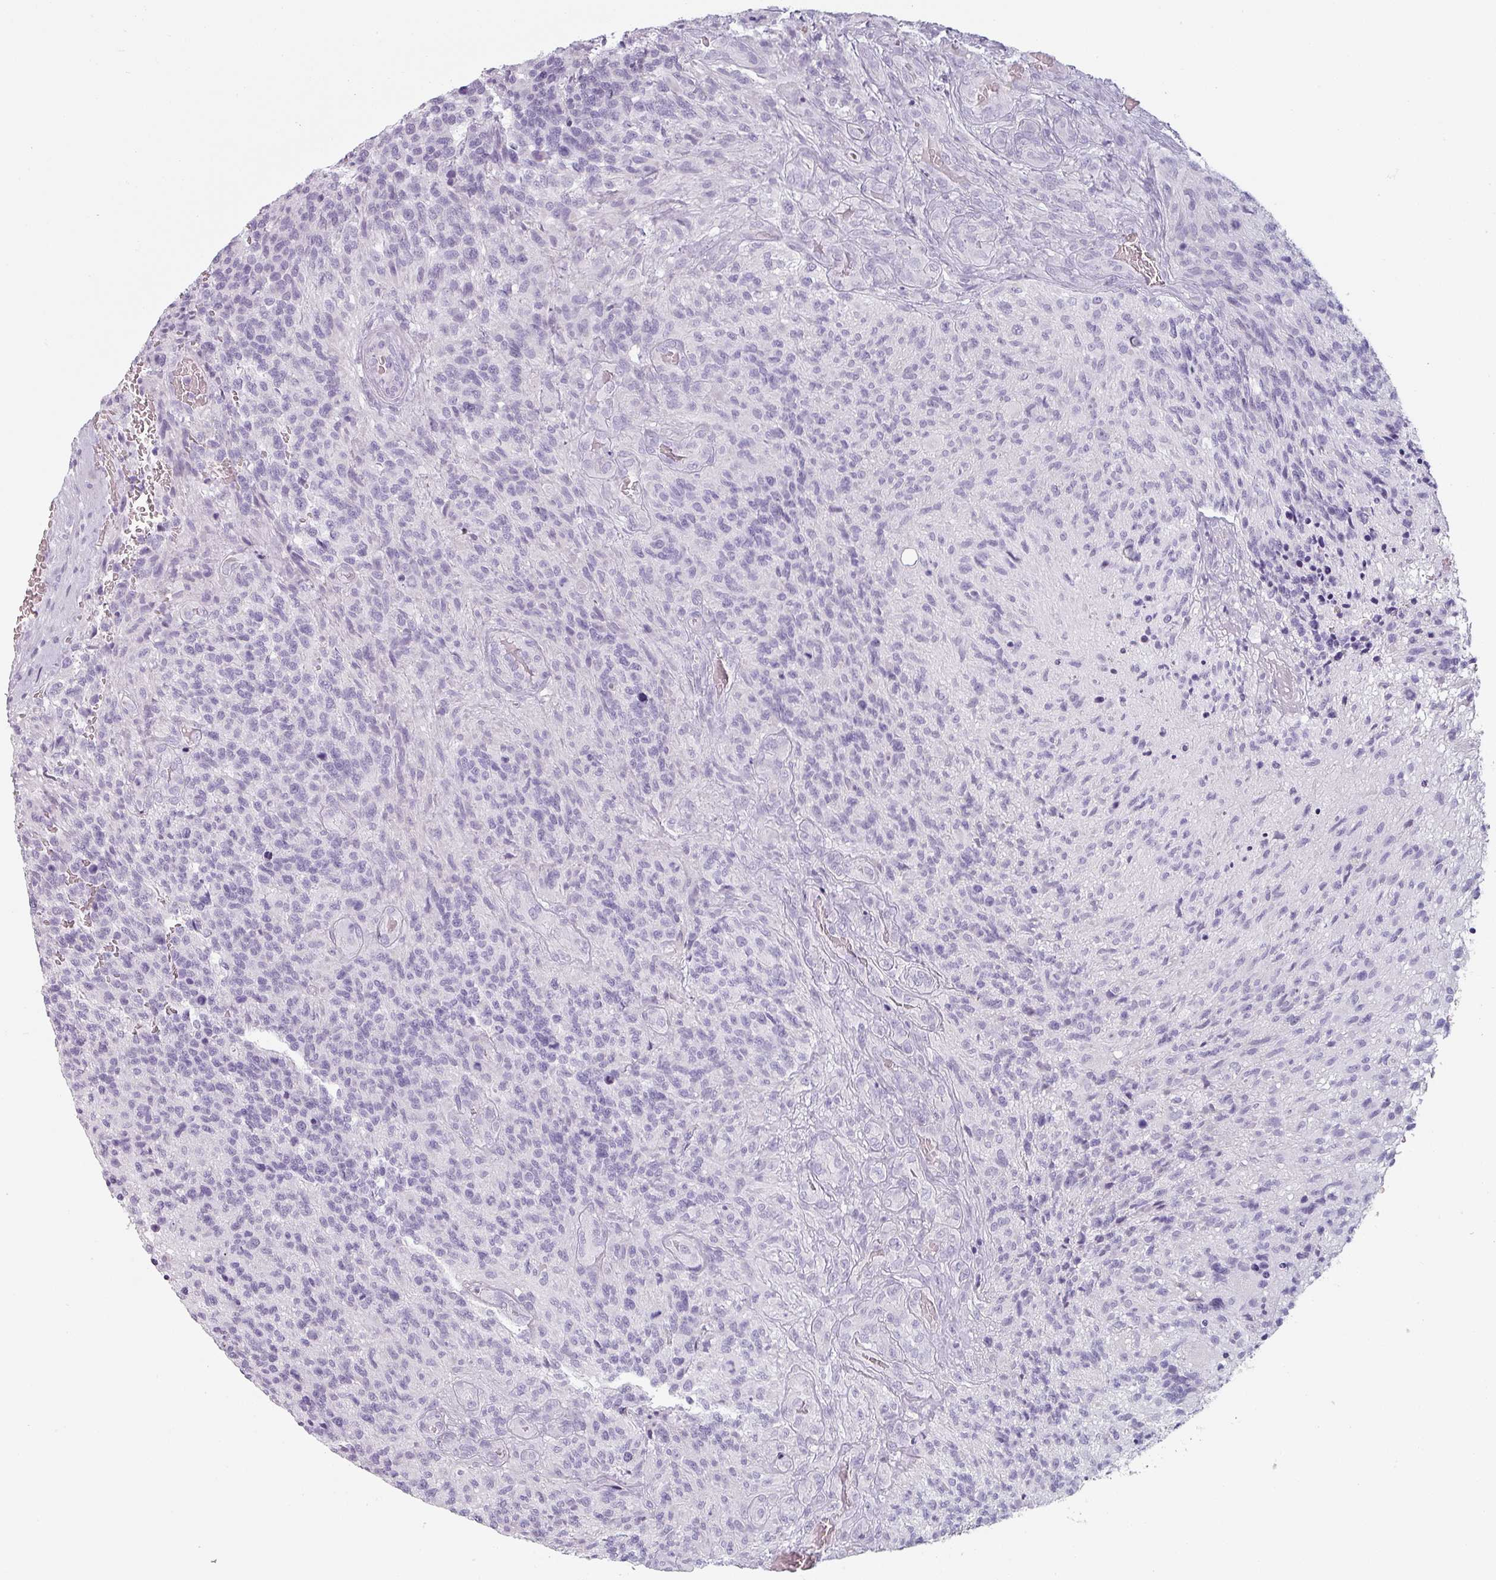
{"staining": {"intensity": "negative", "quantity": "none", "location": "none"}, "tissue": "glioma", "cell_type": "Tumor cells", "image_type": "cancer", "snomed": [{"axis": "morphology", "description": "Glioma, malignant, High grade"}, {"axis": "topography", "description": "Brain"}], "caption": "Immunohistochemistry histopathology image of human malignant glioma (high-grade) stained for a protein (brown), which exhibits no expression in tumor cells.", "gene": "SFTPA1", "patient": {"sex": "male", "age": 36}}